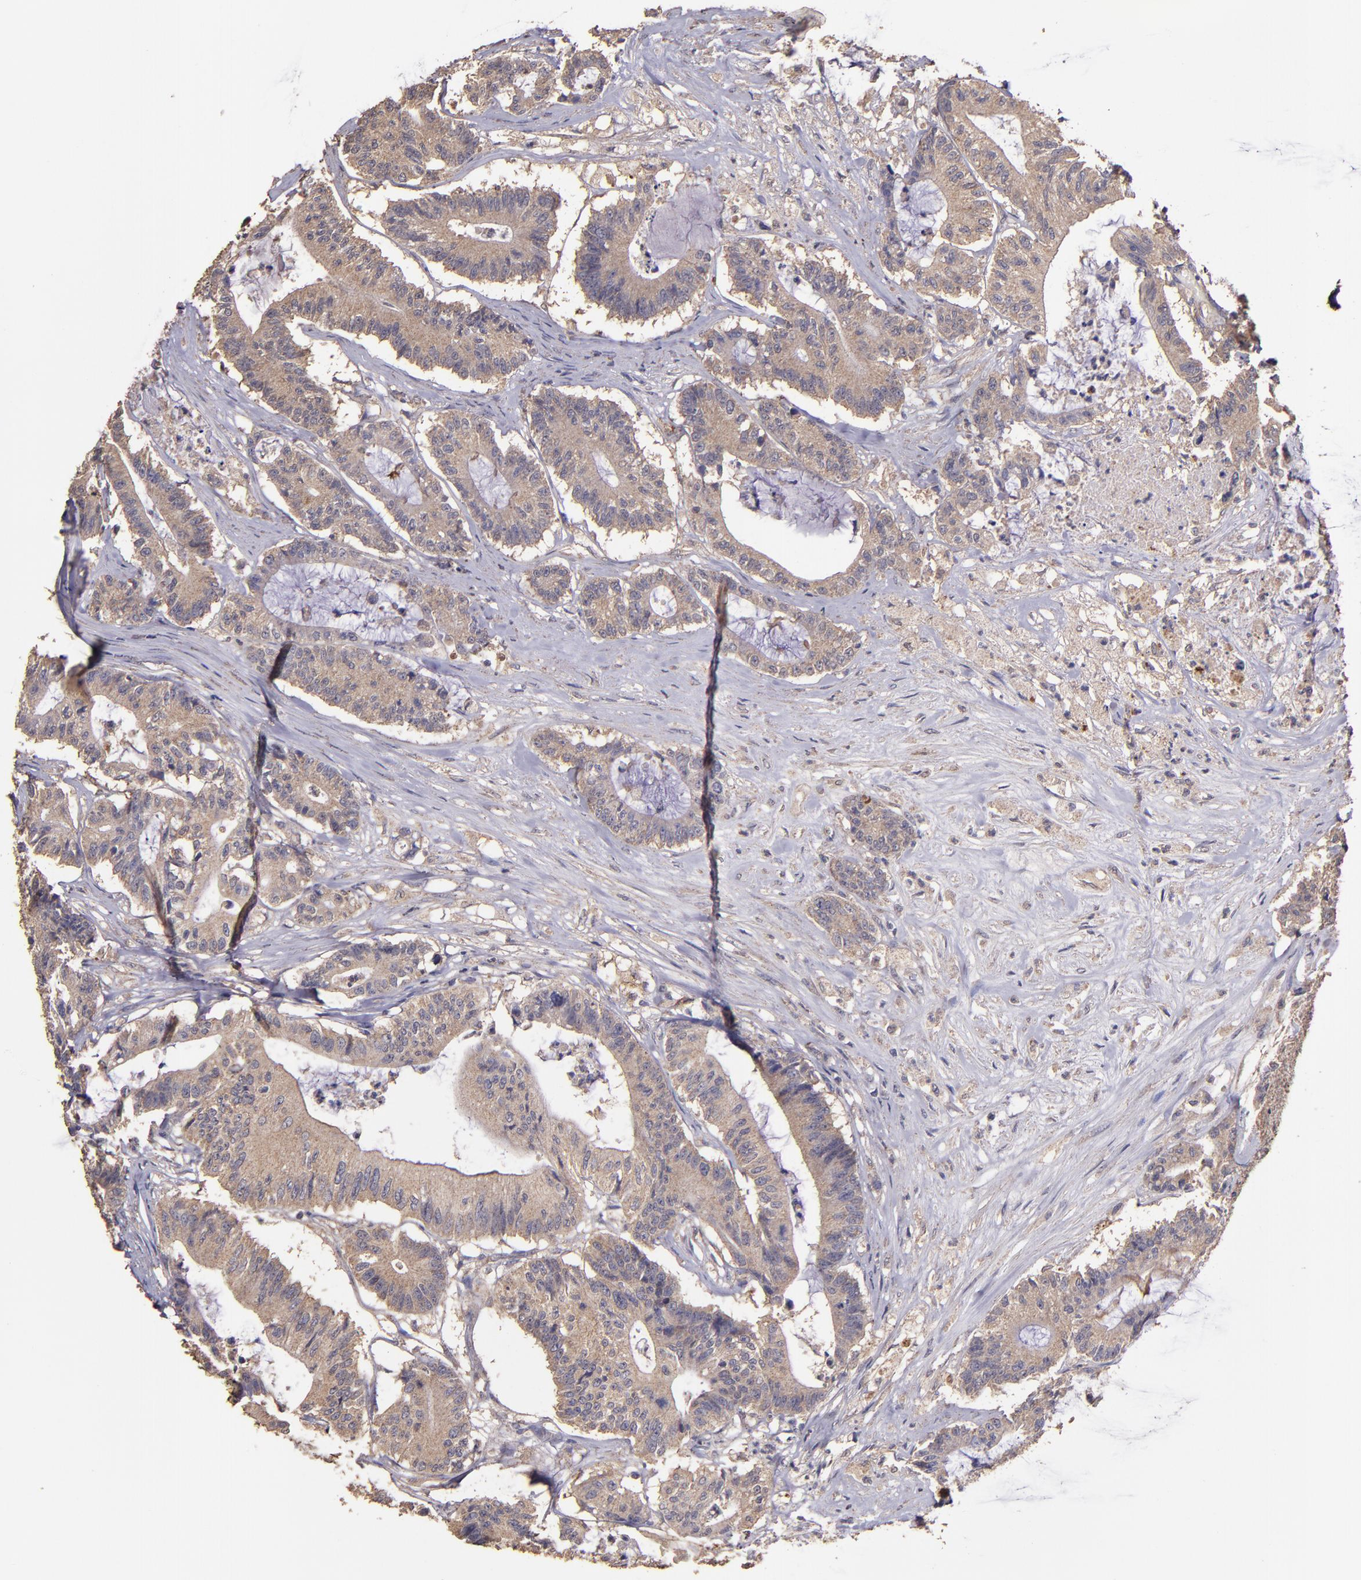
{"staining": {"intensity": "moderate", "quantity": ">75%", "location": "cytoplasmic/membranous"}, "tissue": "colorectal cancer", "cell_type": "Tumor cells", "image_type": "cancer", "snomed": [{"axis": "morphology", "description": "Adenocarcinoma, NOS"}, {"axis": "topography", "description": "Colon"}], "caption": "Adenocarcinoma (colorectal) tissue displays moderate cytoplasmic/membranous expression in about >75% of tumor cells The staining was performed using DAB, with brown indicating positive protein expression. Nuclei are stained blue with hematoxylin.", "gene": "HECTD1", "patient": {"sex": "female", "age": 84}}